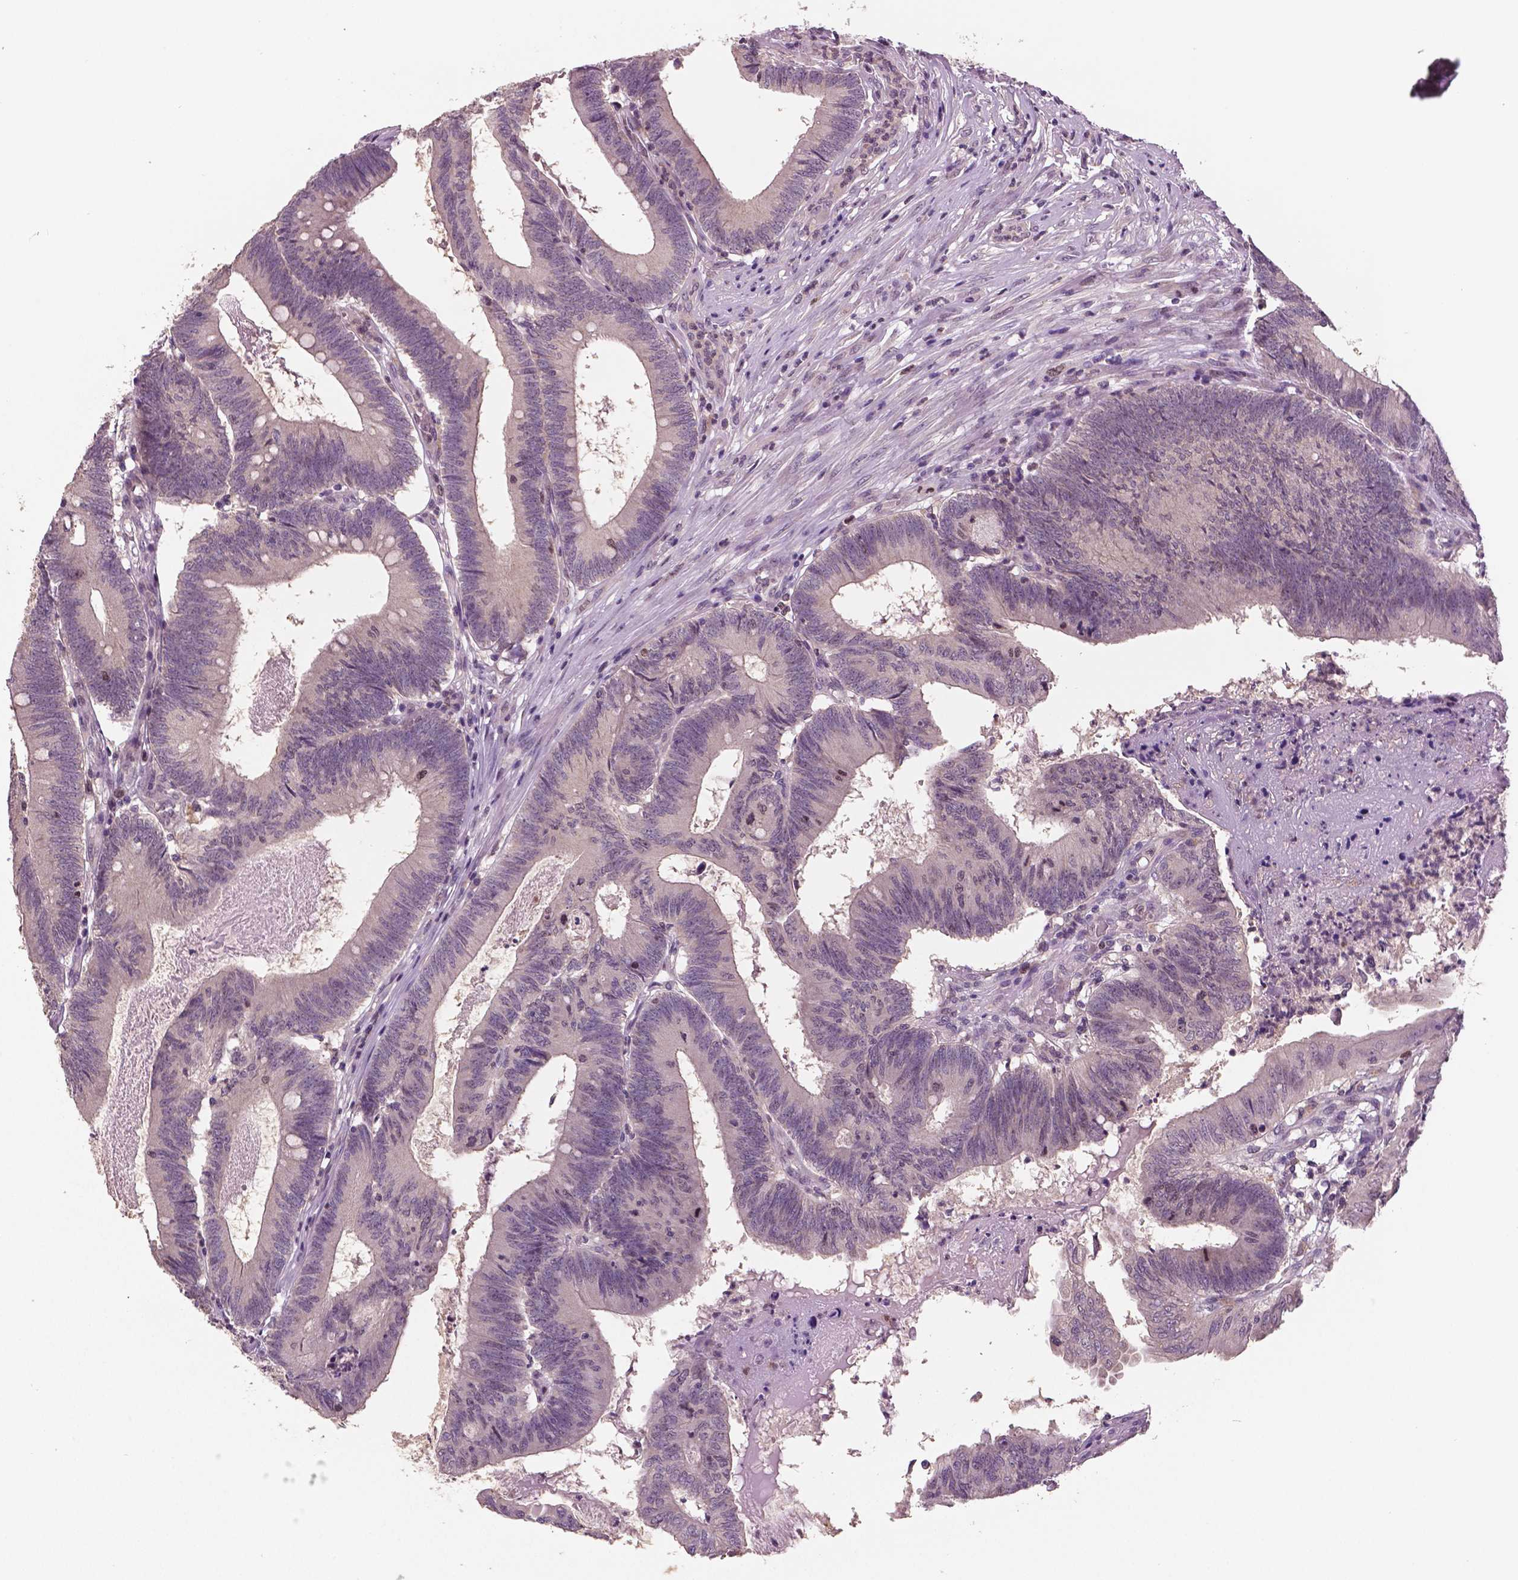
{"staining": {"intensity": "negative", "quantity": "none", "location": "none"}, "tissue": "colorectal cancer", "cell_type": "Tumor cells", "image_type": "cancer", "snomed": [{"axis": "morphology", "description": "Adenocarcinoma, NOS"}, {"axis": "topography", "description": "Colon"}], "caption": "The micrograph exhibits no significant expression in tumor cells of adenocarcinoma (colorectal). (Stains: DAB (3,3'-diaminobenzidine) immunohistochemistry with hematoxylin counter stain, Microscopy: brightfield microscopy at high magnification).", "gene": "MKI67", "patient": {"sex": "female", "age": 70}}